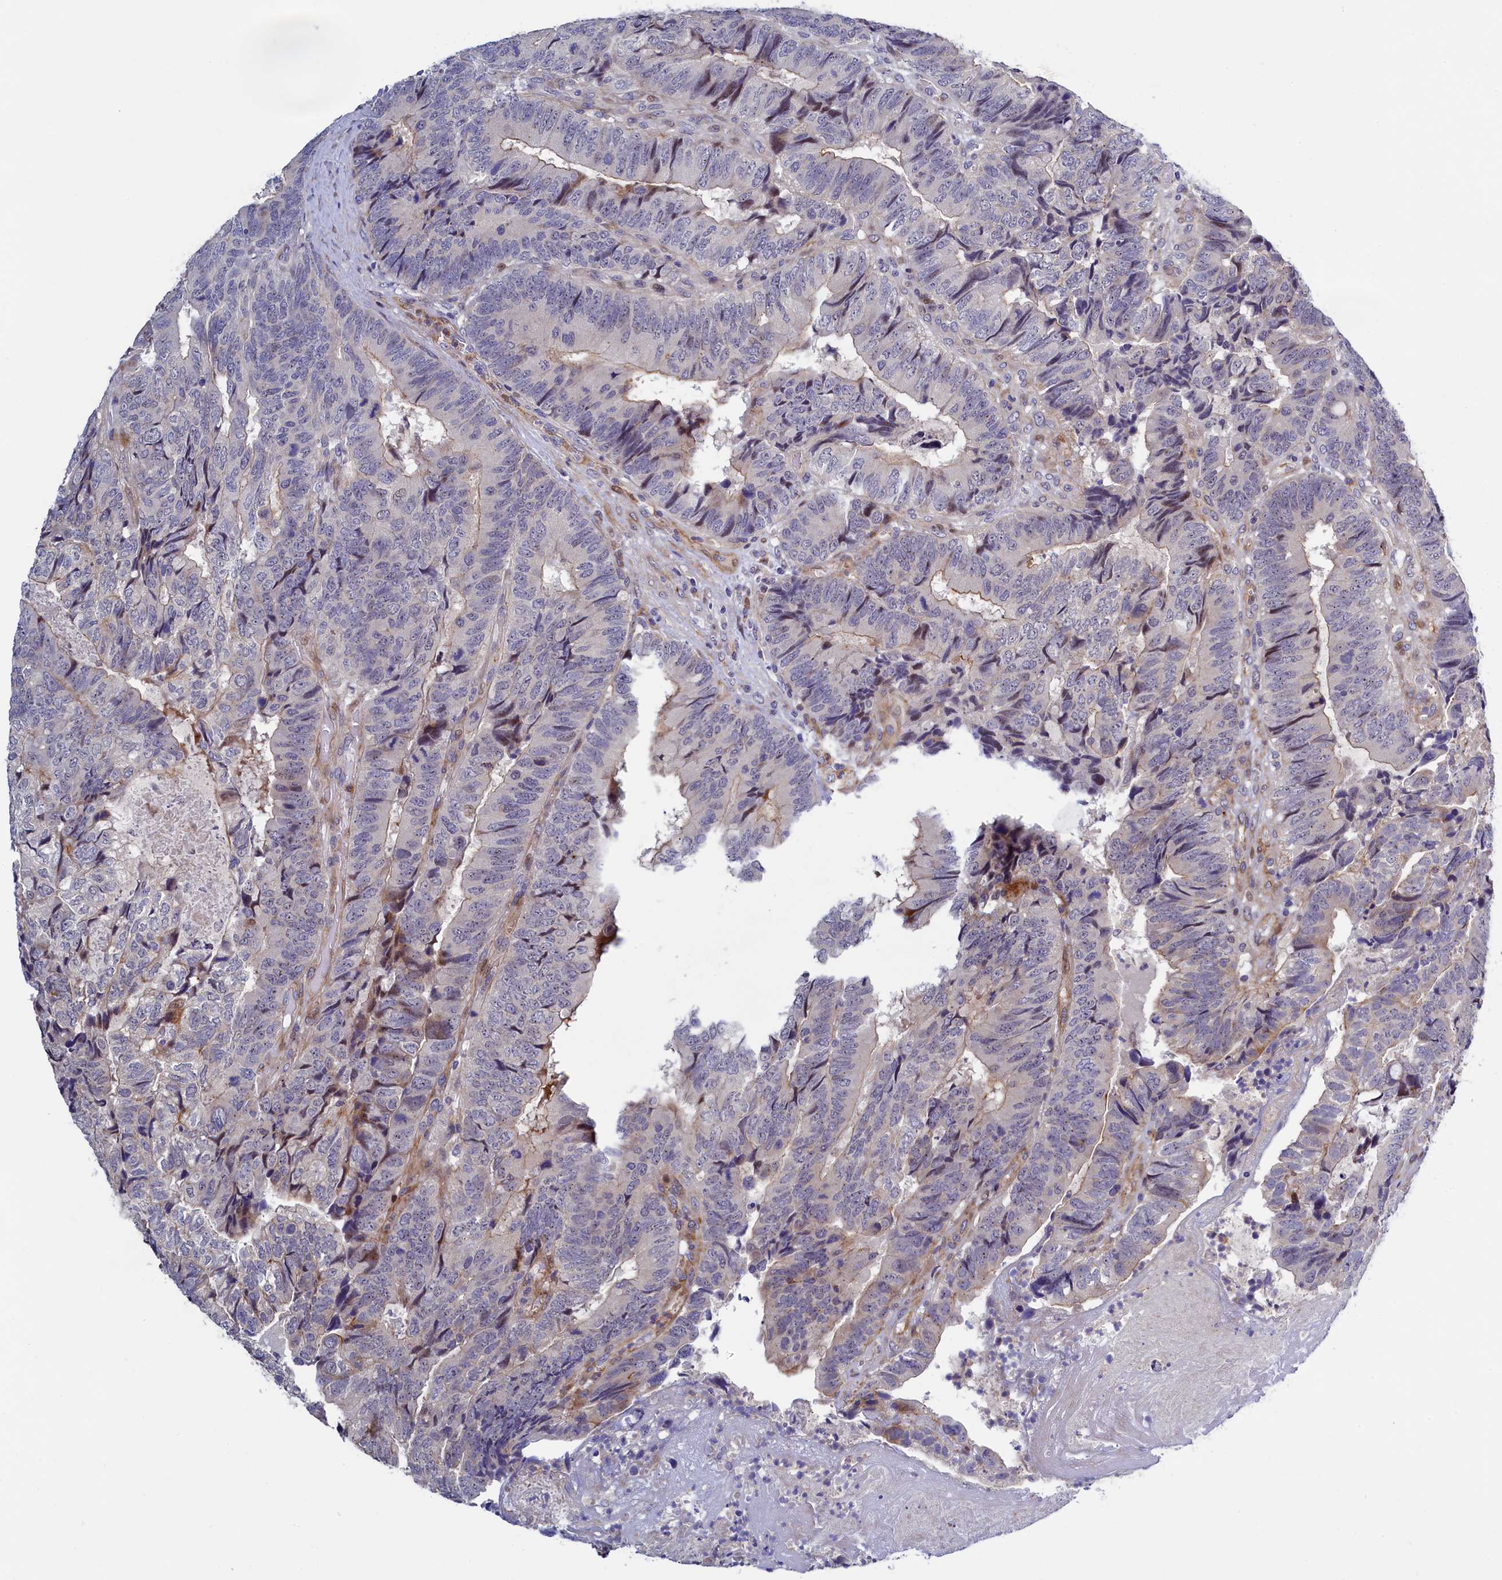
{"staining": {"intensity": "weak", "quantity": "<25%", "location": "cytoplasmic/membranous"}, "tissue": "colorectal cancer", "cell_type": "Tumor cells", "image_type": "cancer", "snomed": [{"axis": "morphology", "description": "Adenocarcinoma, NOS"}, {"axis": "topography", "description": "Colon"}], "caption": "Immunohistochemical staining of colorectal adenocarcinoma exhibits no significant expression in tumor cells.", "gene": "PIK3C3", "patient": {"sex": "female", "age": 67}}